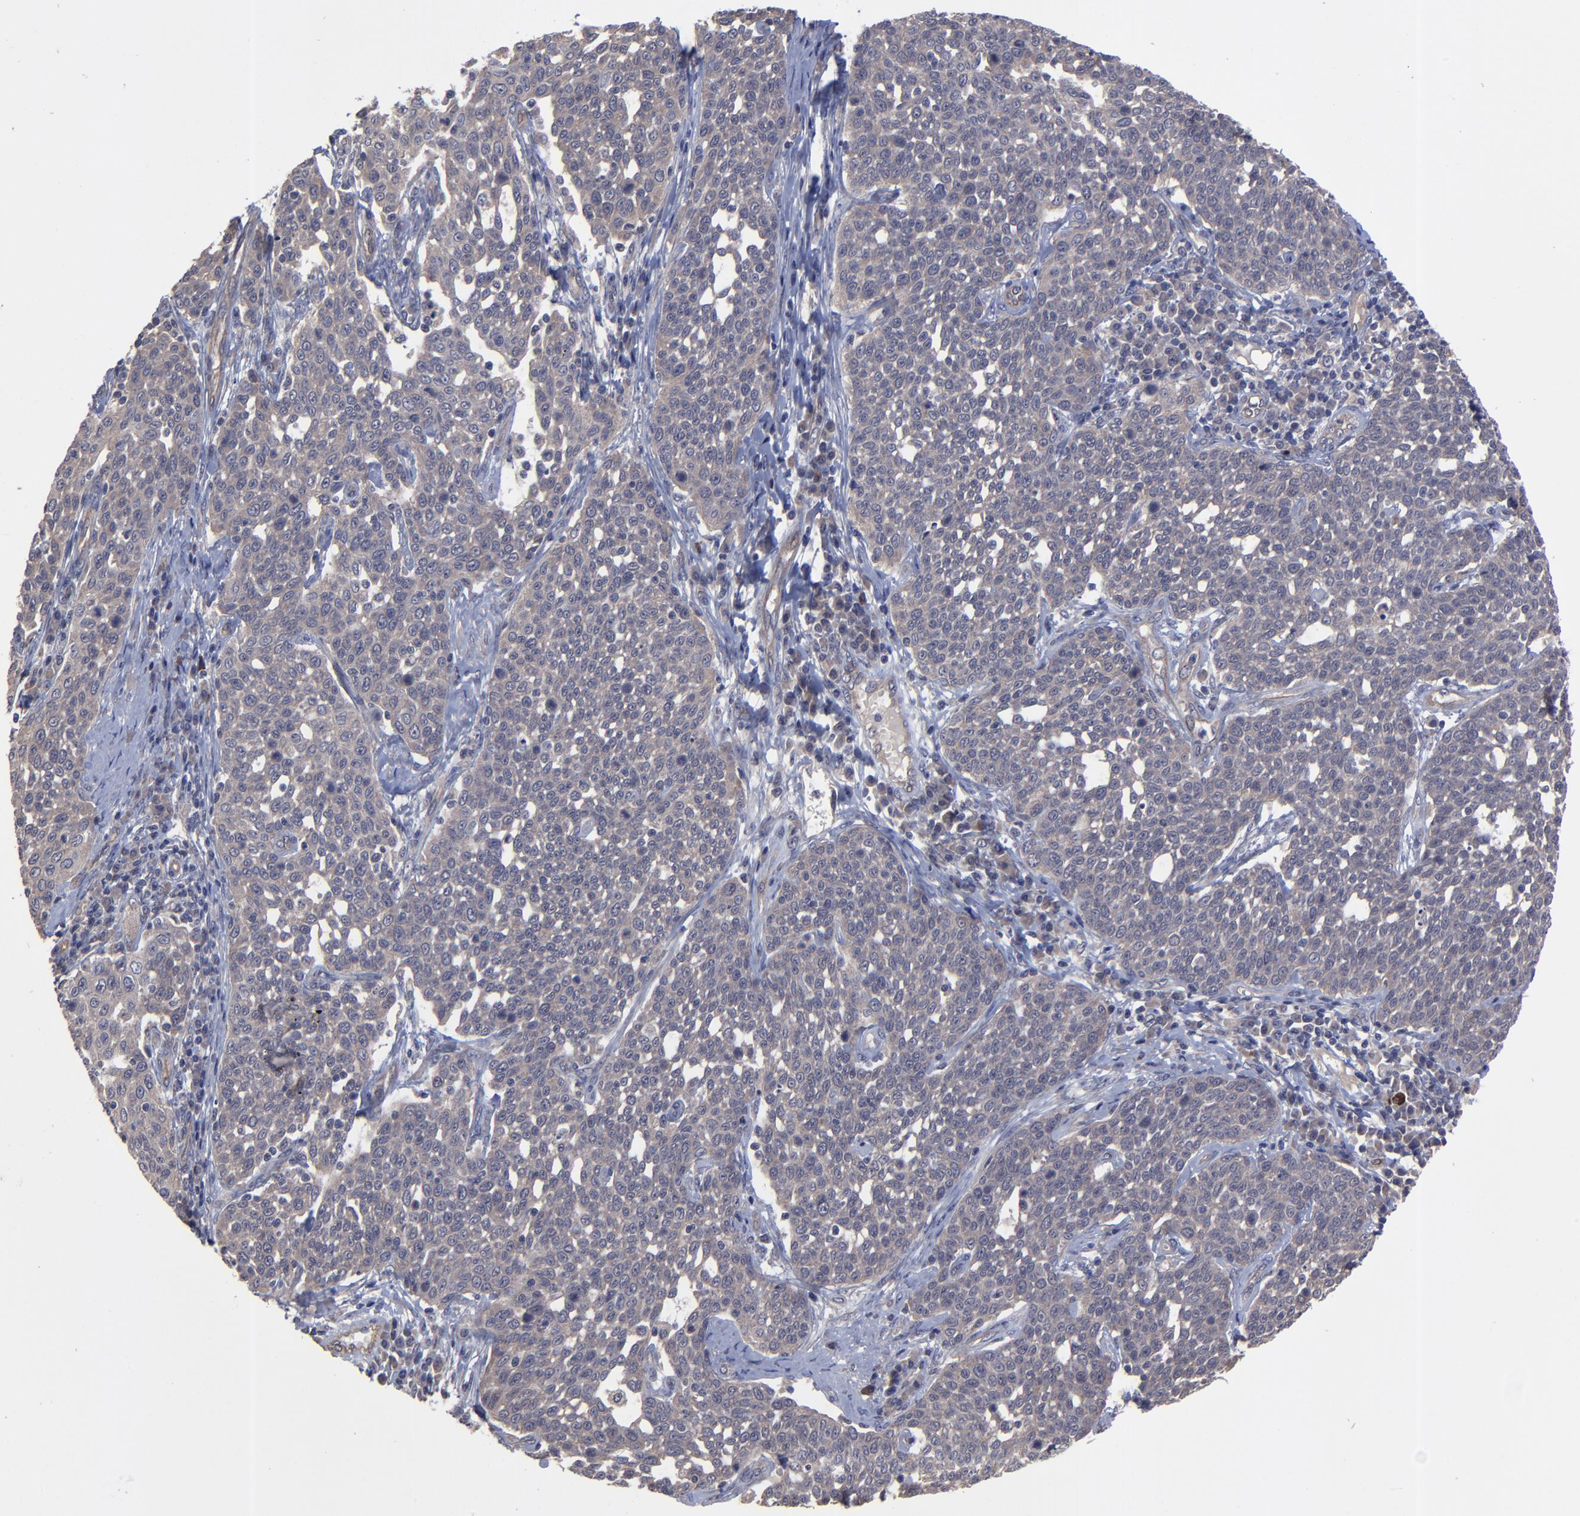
{"staining": {"intensity": "weak", "quantity": ">75%", "location": "cytoplasmic/membranous"}, "tissue": "cervical cancer", "cell_type": "Tumor cells", "image_type": "cancer", "snomed": [{"axis": "morphology", "description": "Squamous cell carcinoma, NOS"}, {"axis": "topography", "description": "Cervix"}], "caption": "Immunohistochemistry (DAB) staining of cervical squamous cell carcinoma reveals weak cytoplasmic/membranous protein staining in approximately >75% of tumor cells. The staining was performed using DAB to visualize the protein expression in brown, while the nuclei were stained in blue with hematoxylin (Magnification: 20x).", "gene": "ZNF780B", "patient": {"sex": "female", "age": 34}}